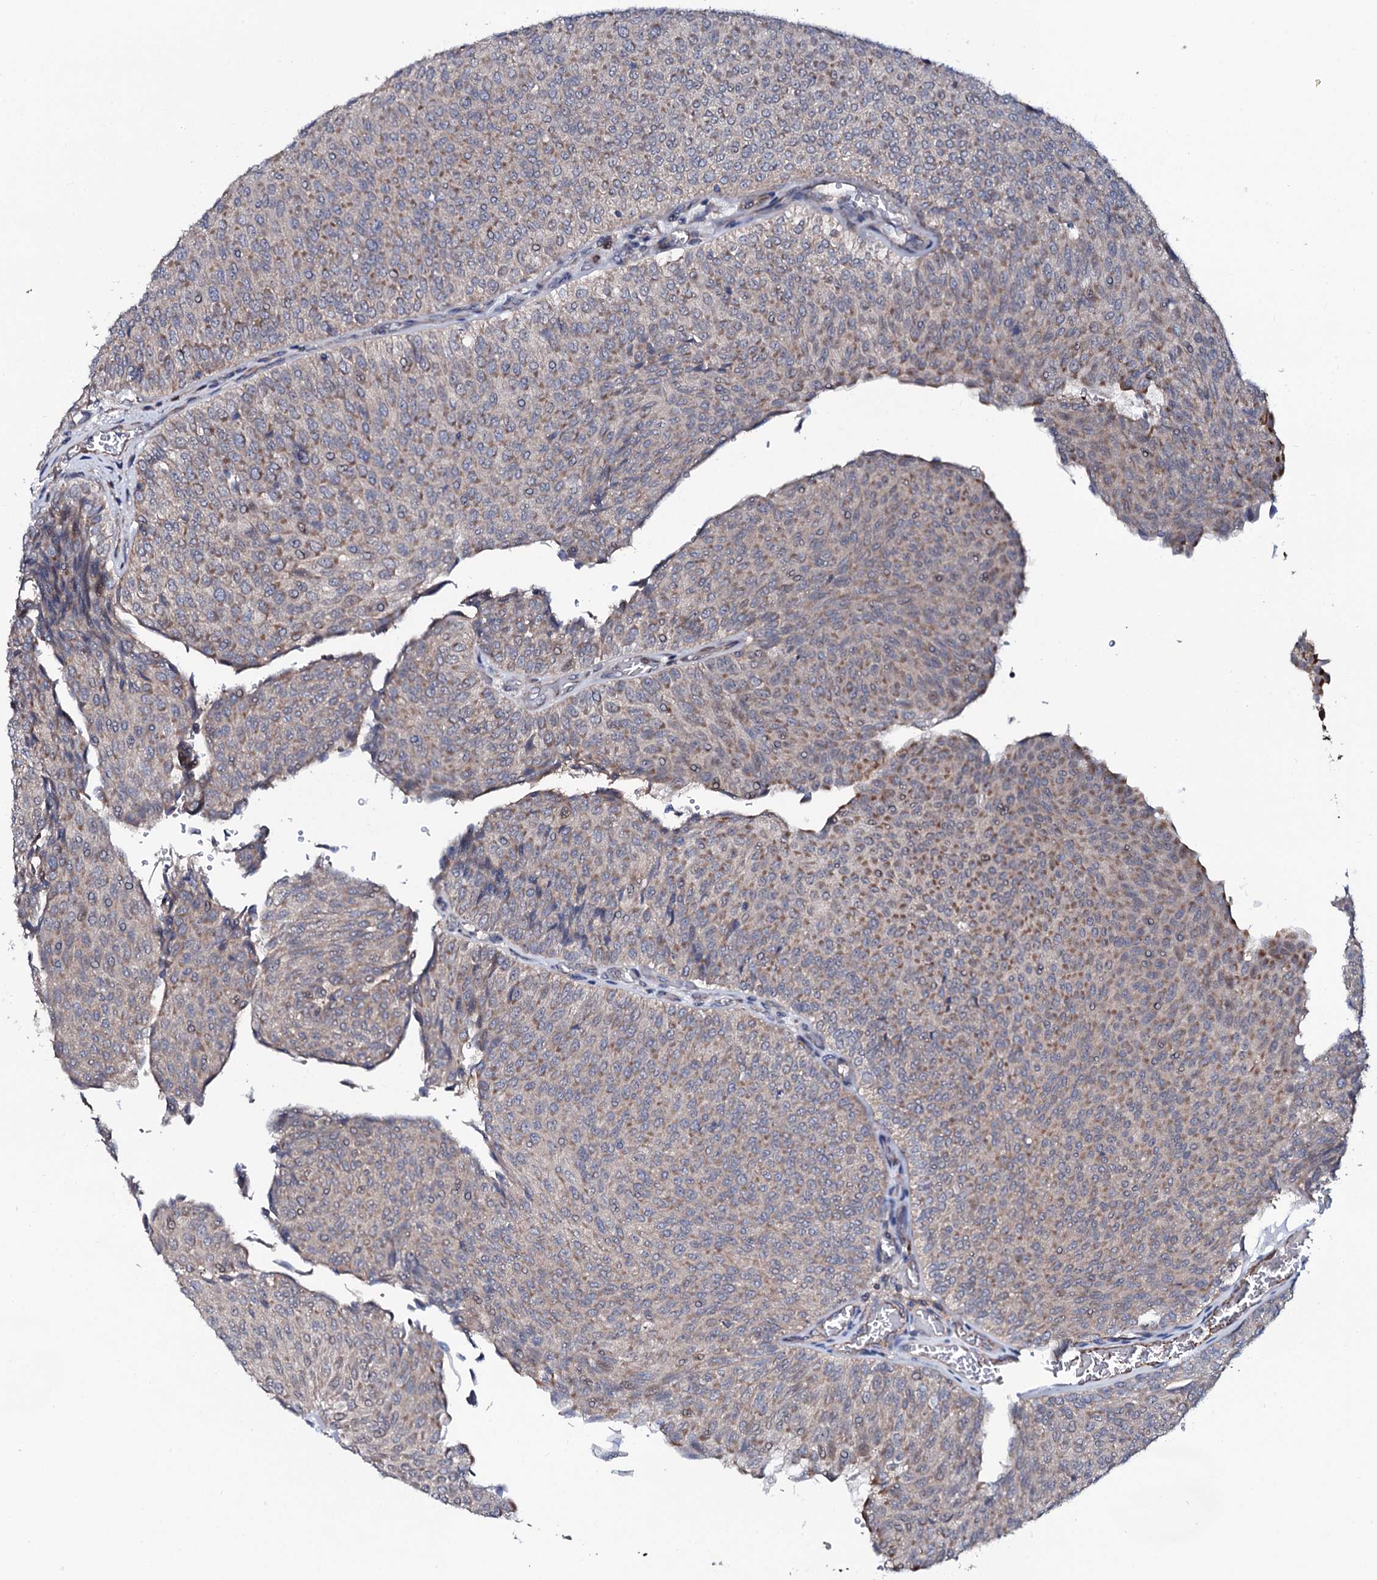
{"staining": {"intensity": "moderate", "quantity": "25%-75%", "location": "cytoplasmic/membranous"}, "tissue": "urothelial cancer", "cell_type": "Tumor cells", "image_type": "cancer", "snomed": [{"axis": "morphology", "description": "Urothelial carcinoma, Low grade"}, {"axis": "topography", "description": "Urinary bladder"}], "caption": "Protein staining displays moderate cytoplasmic/membranous positivity in approximately 25%-75% of tumor cells in urothelial cancer. The protein is stained brown, and the nuclei are stained in blue (DAB (3,3'-diaminobenzidine) IHC with brightfield microscopy, high magnification).", "gene": "PPP1R3D", "patient": {"sex": "male", "age": 78}}